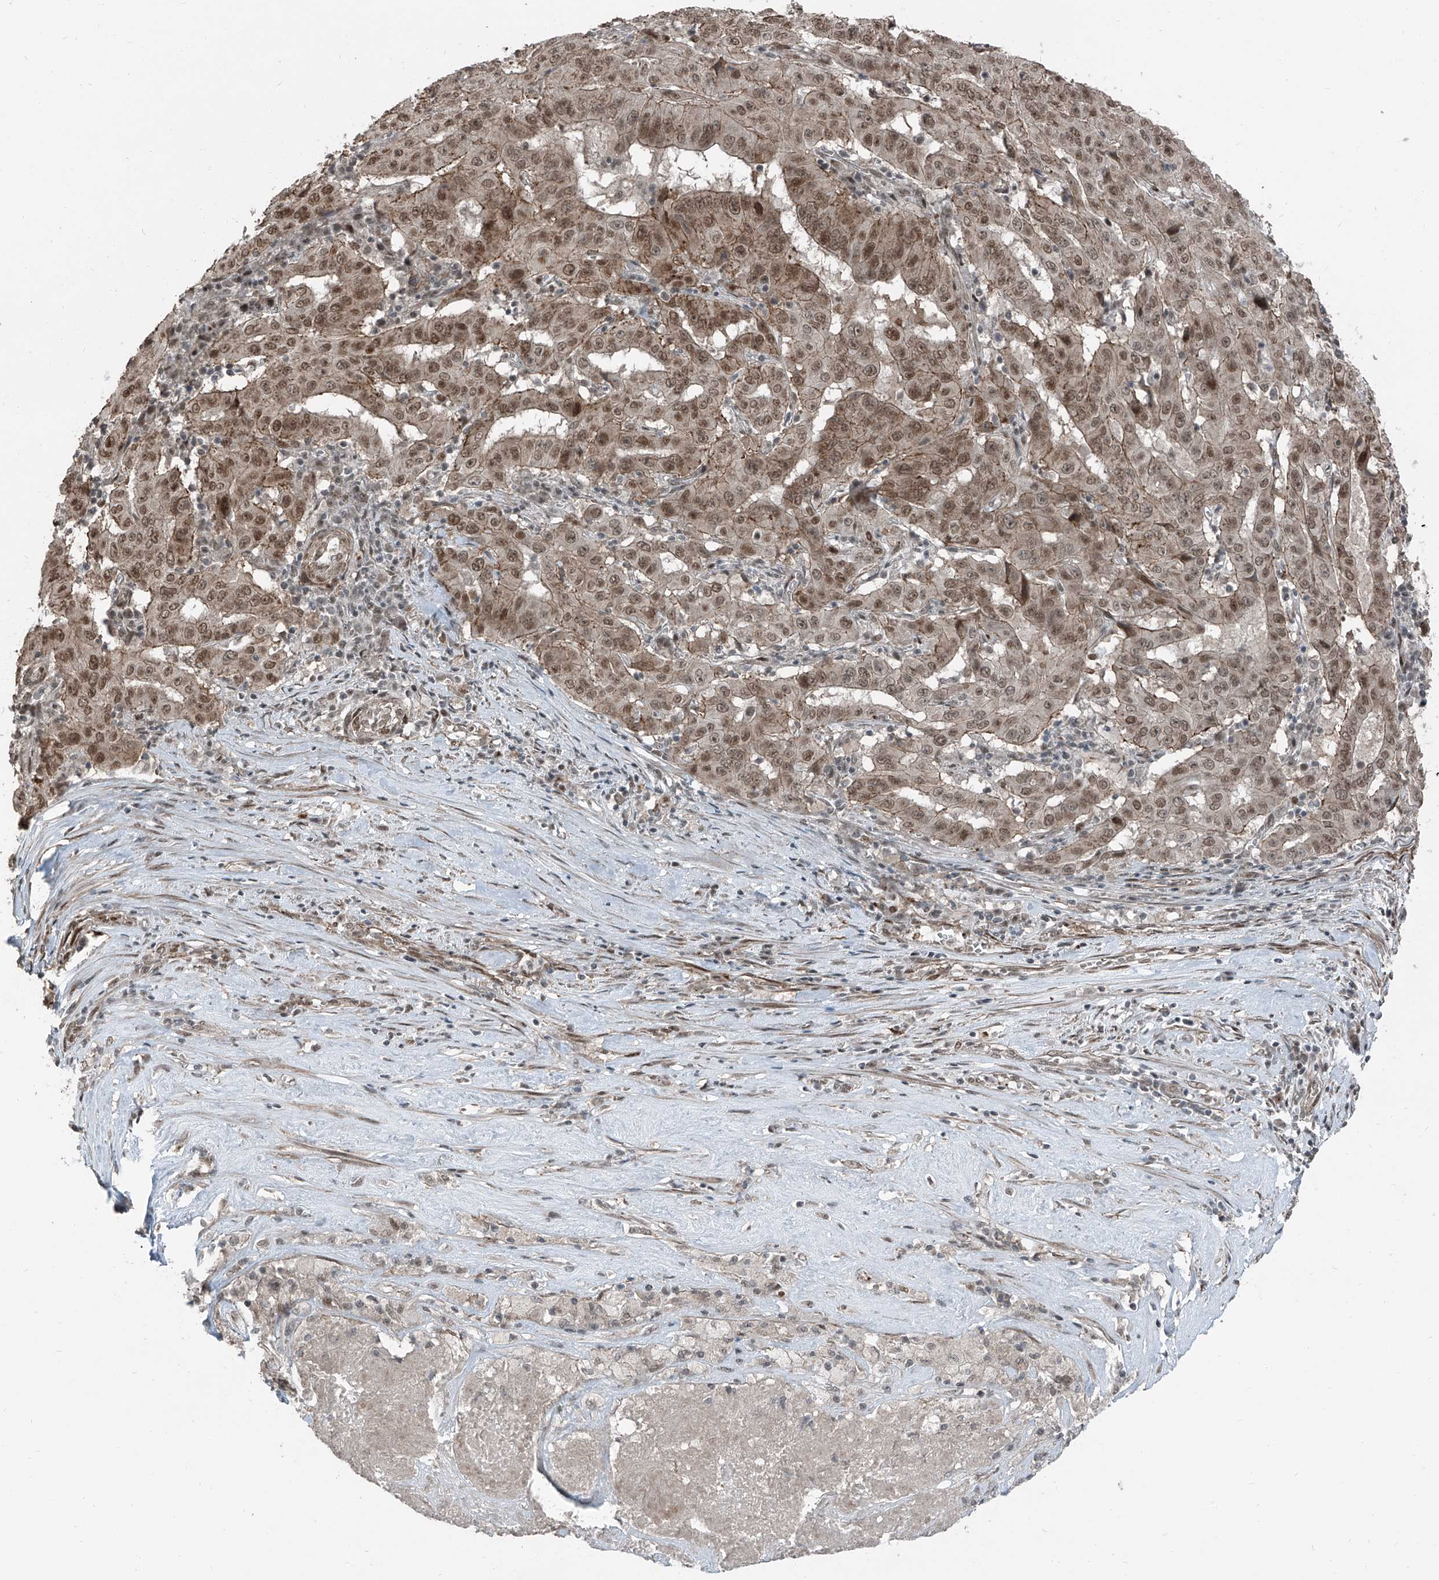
{"staining": {"intensity": "moderate", "quantity": ">75%", "location": "nuclear"}, "tissue": "pancreatic cancer", "cell_type": "Tumor cells", "image_type": "cancer", "snomed": [{"axis": "morphology", "description": "Adenocarcinoma, NOS"}, {"axis": "topography", "description": "Pancreas"}], "caption": "A brown stain shows moderate nuclear positivity of a protein in pancreatic cancer (adenocarcinoma) tumor cells. Nuclei are stained in blue.", "gene": "ZNF570", "patient": {"sex": "male", "age": 63}}